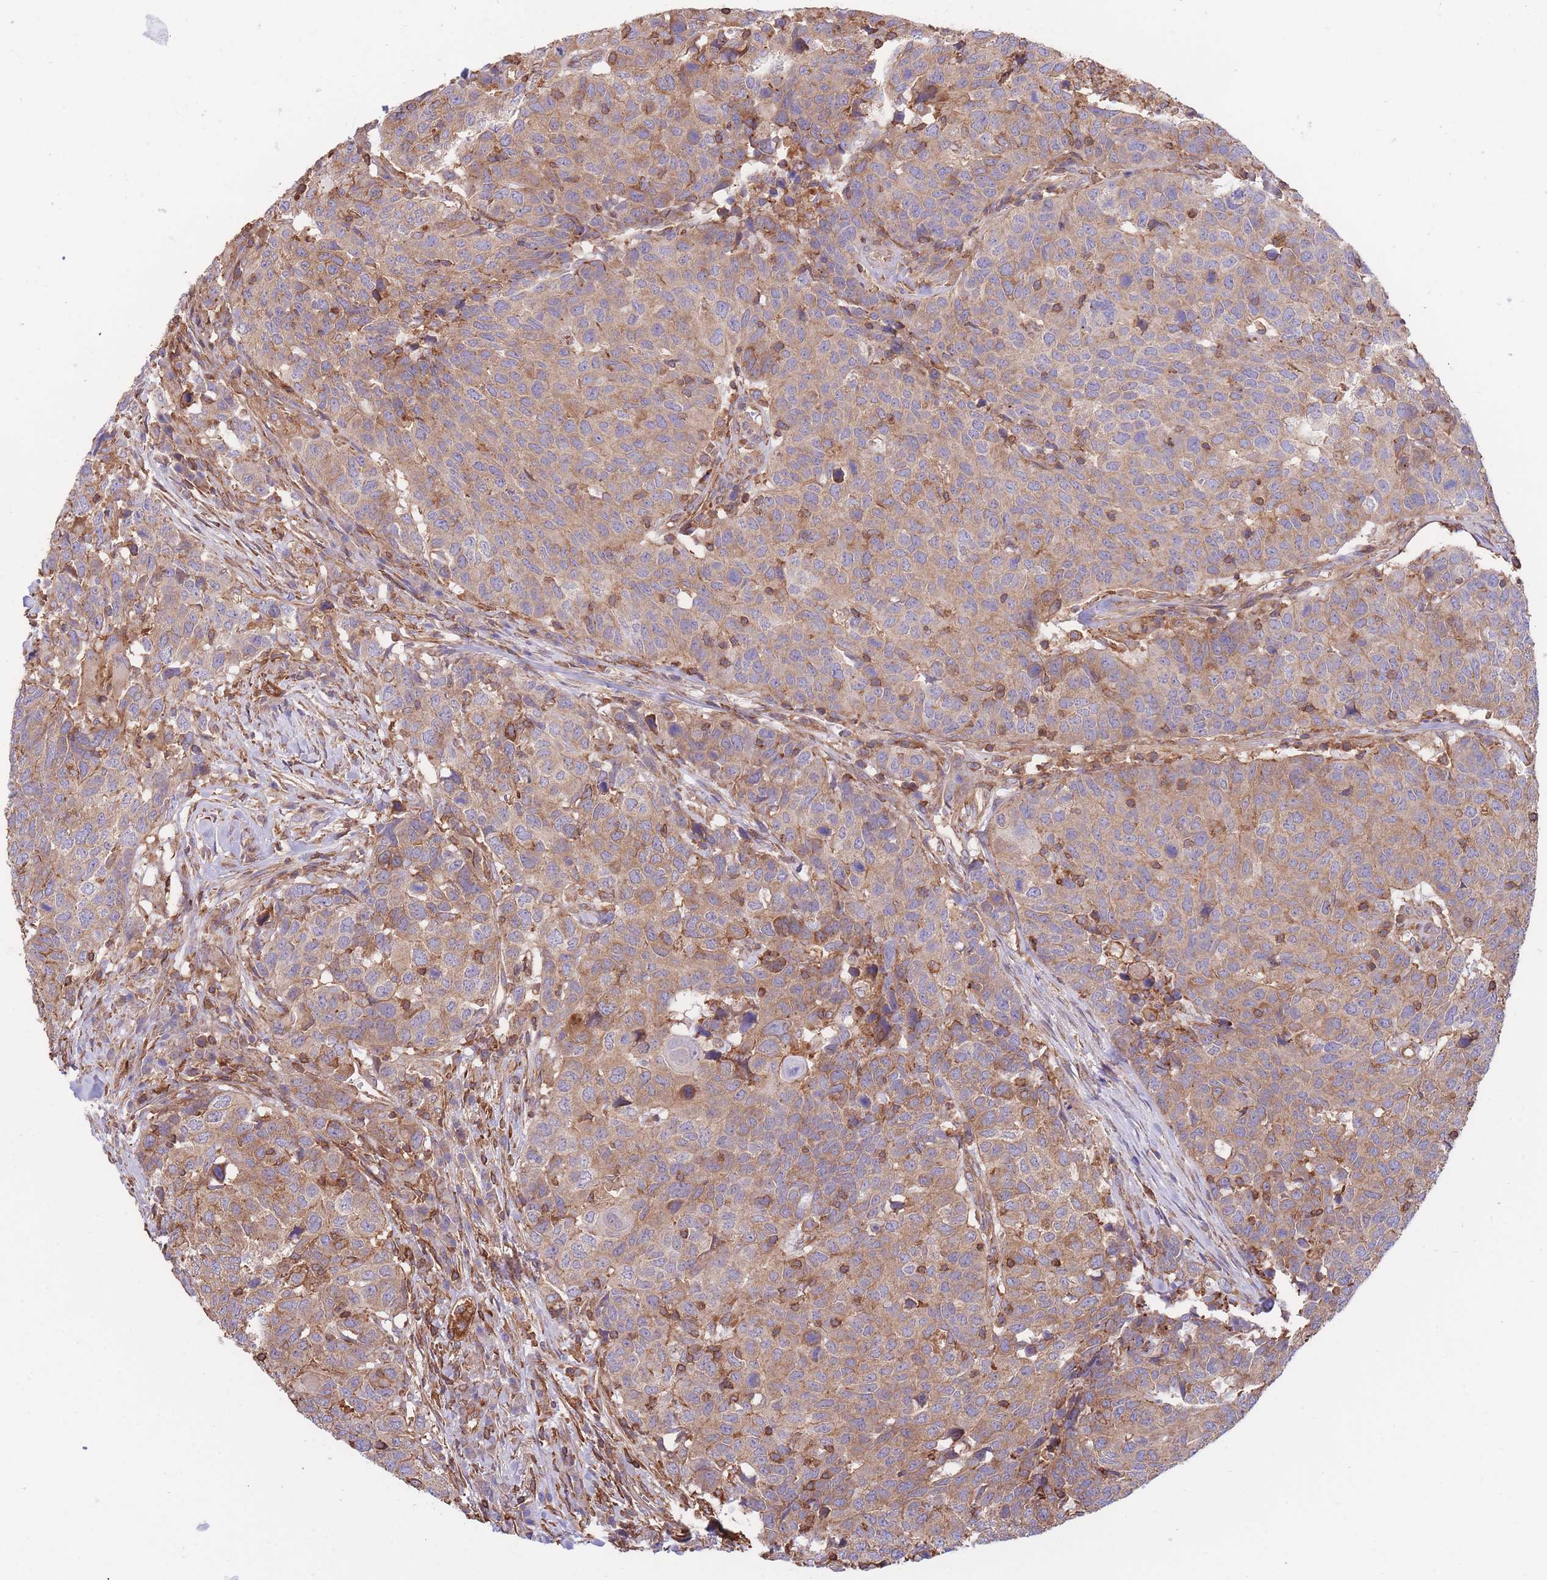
{"staining": {"intensity": "moderate", "quantity": ">75%", "location": "cytoplasmic/membranous"}, "tissue": "head and neck cancer", "cell_type": "Tumor cells", "image_type": "cancer", "snomed": [{"axis": "morphology", "description": "Normal tissue, NOS"}, {"axis": "morphology", "description": "Squamous cell carcinoma, NOS"}, {"axis": "topography", "description": "Skeletal muscle"}, {"axis": "topography", "description": "Vascular tissue"}, {"axis": "topography", "description": "Peripheral nerve tissue"}, {"axis": "topography", "description": "Head-Neck"}], "caption": "Immunohistochemistry (DAB (3,3'-diaminobenzidine)) staining of human head and neck cancer (squamous cell carcinoma) exhibits moderate cytoplasmic/membranous protein positivity in about >75% of tumor cells.", "gene": "LRRN4CL", "patient": {"sex": "male", "age": 66}}